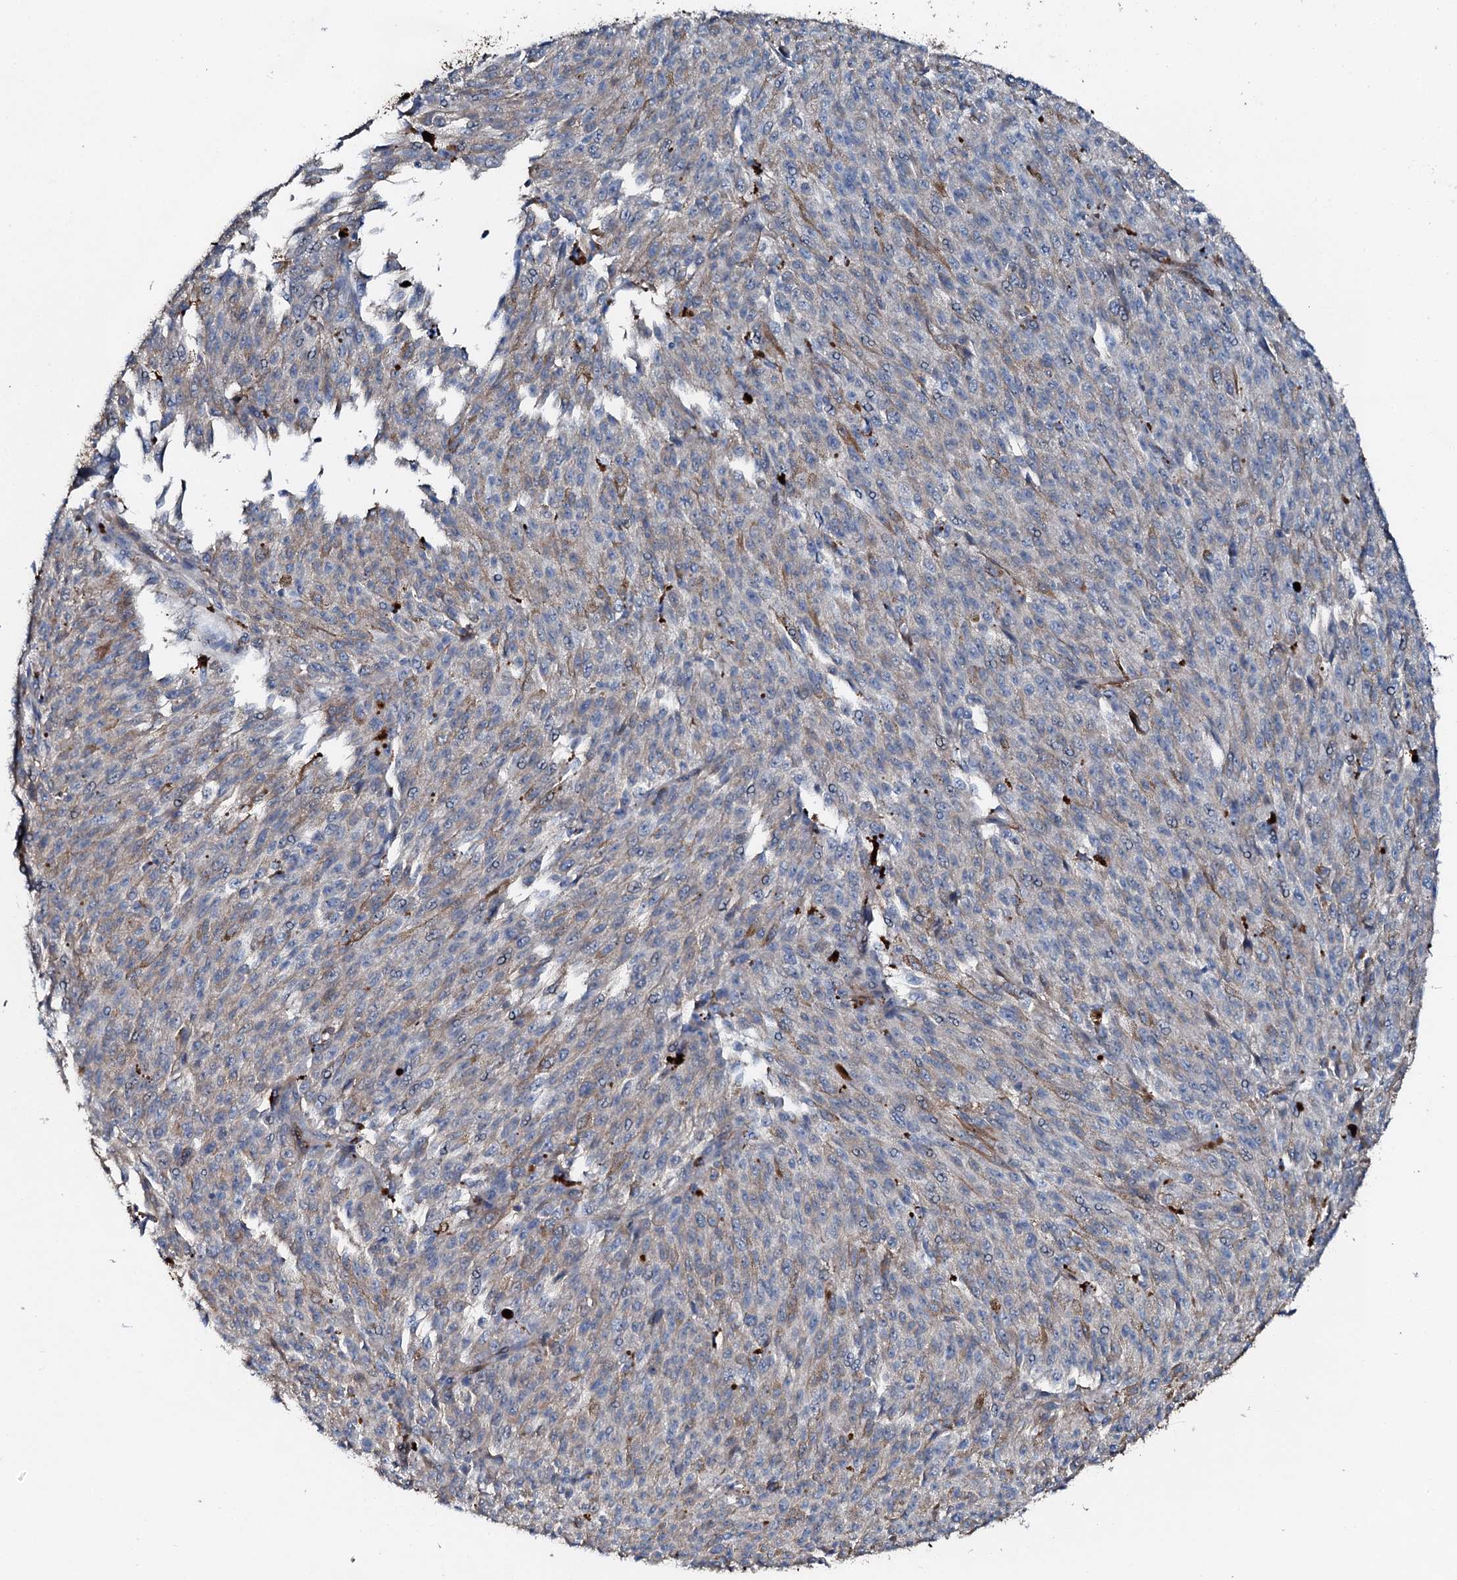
{"staining": {"intensity": "negative", "quantity": "none", "location": "none"}, "tissue": "melanoma", "cell_type": "Tumor cells", "image_type": "cancer", "snomed": [{"axis": "morphology", "description": "Malignant melanoma, NOS"}, {"axis": "topography", "description": "Skin"}], "caption": "There is no significant expression in tumor cells of melanoma.", "gene": "GFOD2", "patient": {"sex": "female", "age": 52}}